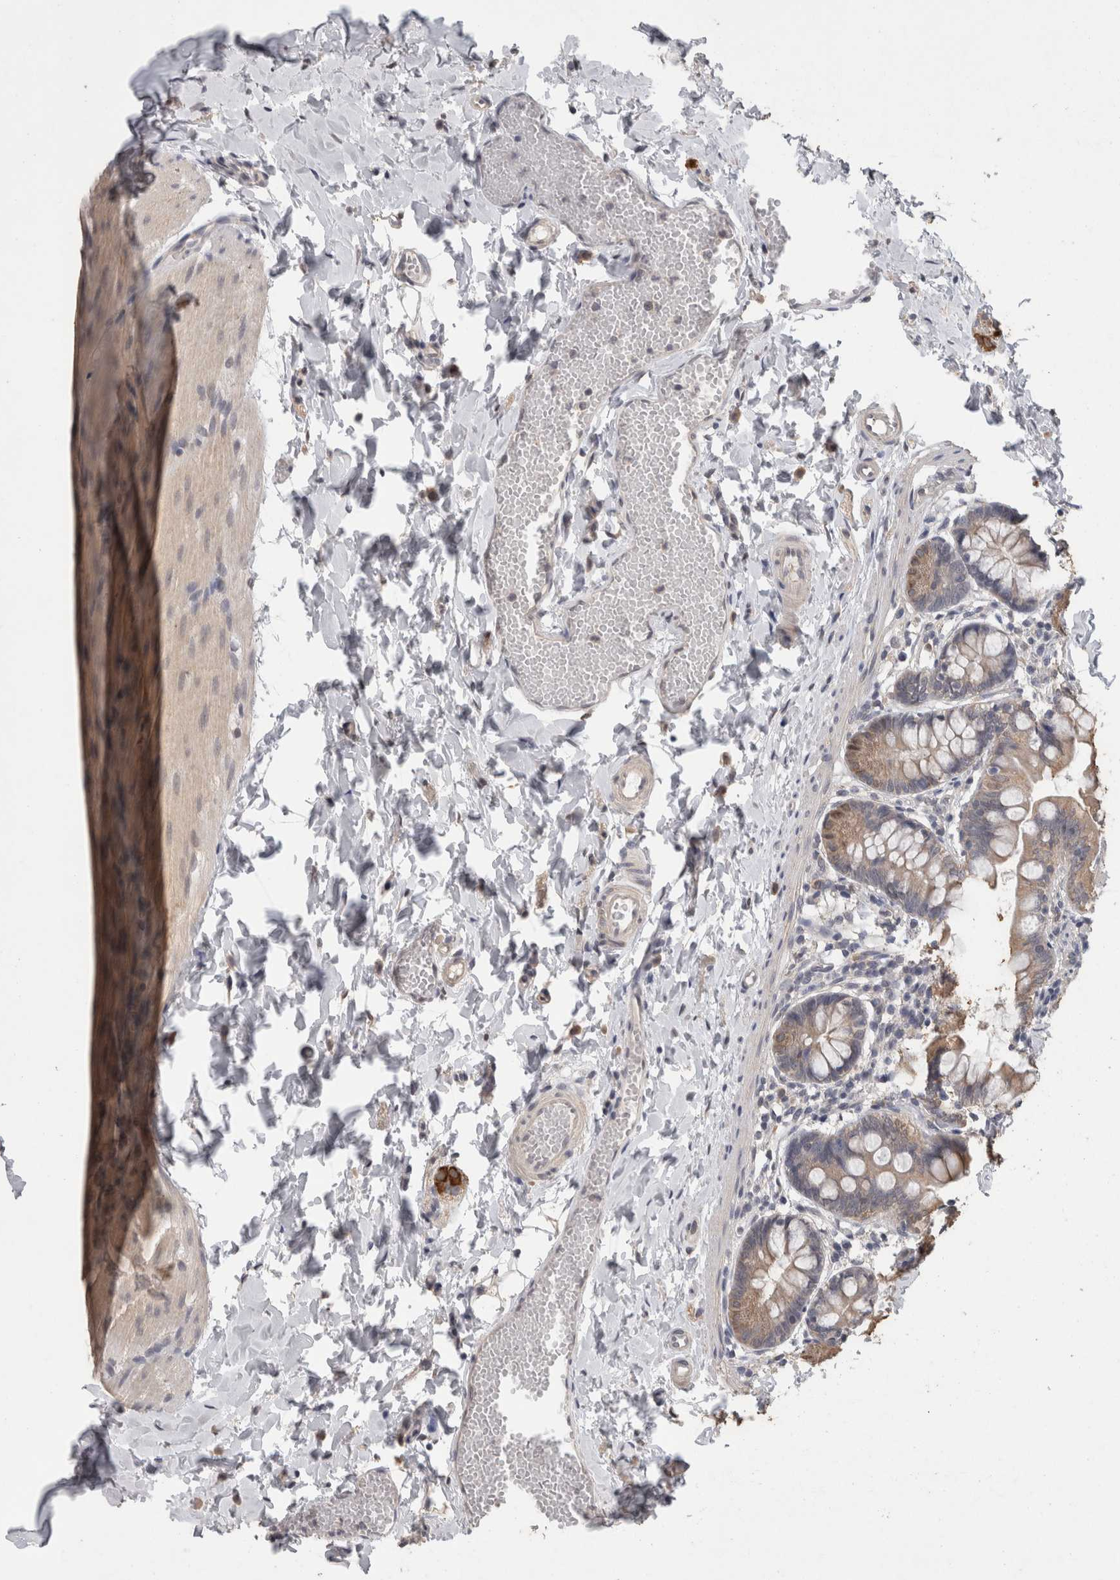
{"staining": {"intensity": "moderate", "quantity": "25%-75%", "location": "cytoplasmic/membranous"}, "tissue": "small intestine", "cell_type": "Glandular cells", "image_type": "normal", "snomed": [{"axis": "morphology", "description": "Normal tissue, NOS"}, {"axis": "topography", "description": "Small intestine"}], "caption": "Benign small intestine shows moderate cytoplasmic/membranous staining in about 25%-75% of glandular cells.", "gene": "FHOD3", "patient": {"sex": "male", "age": 7}}